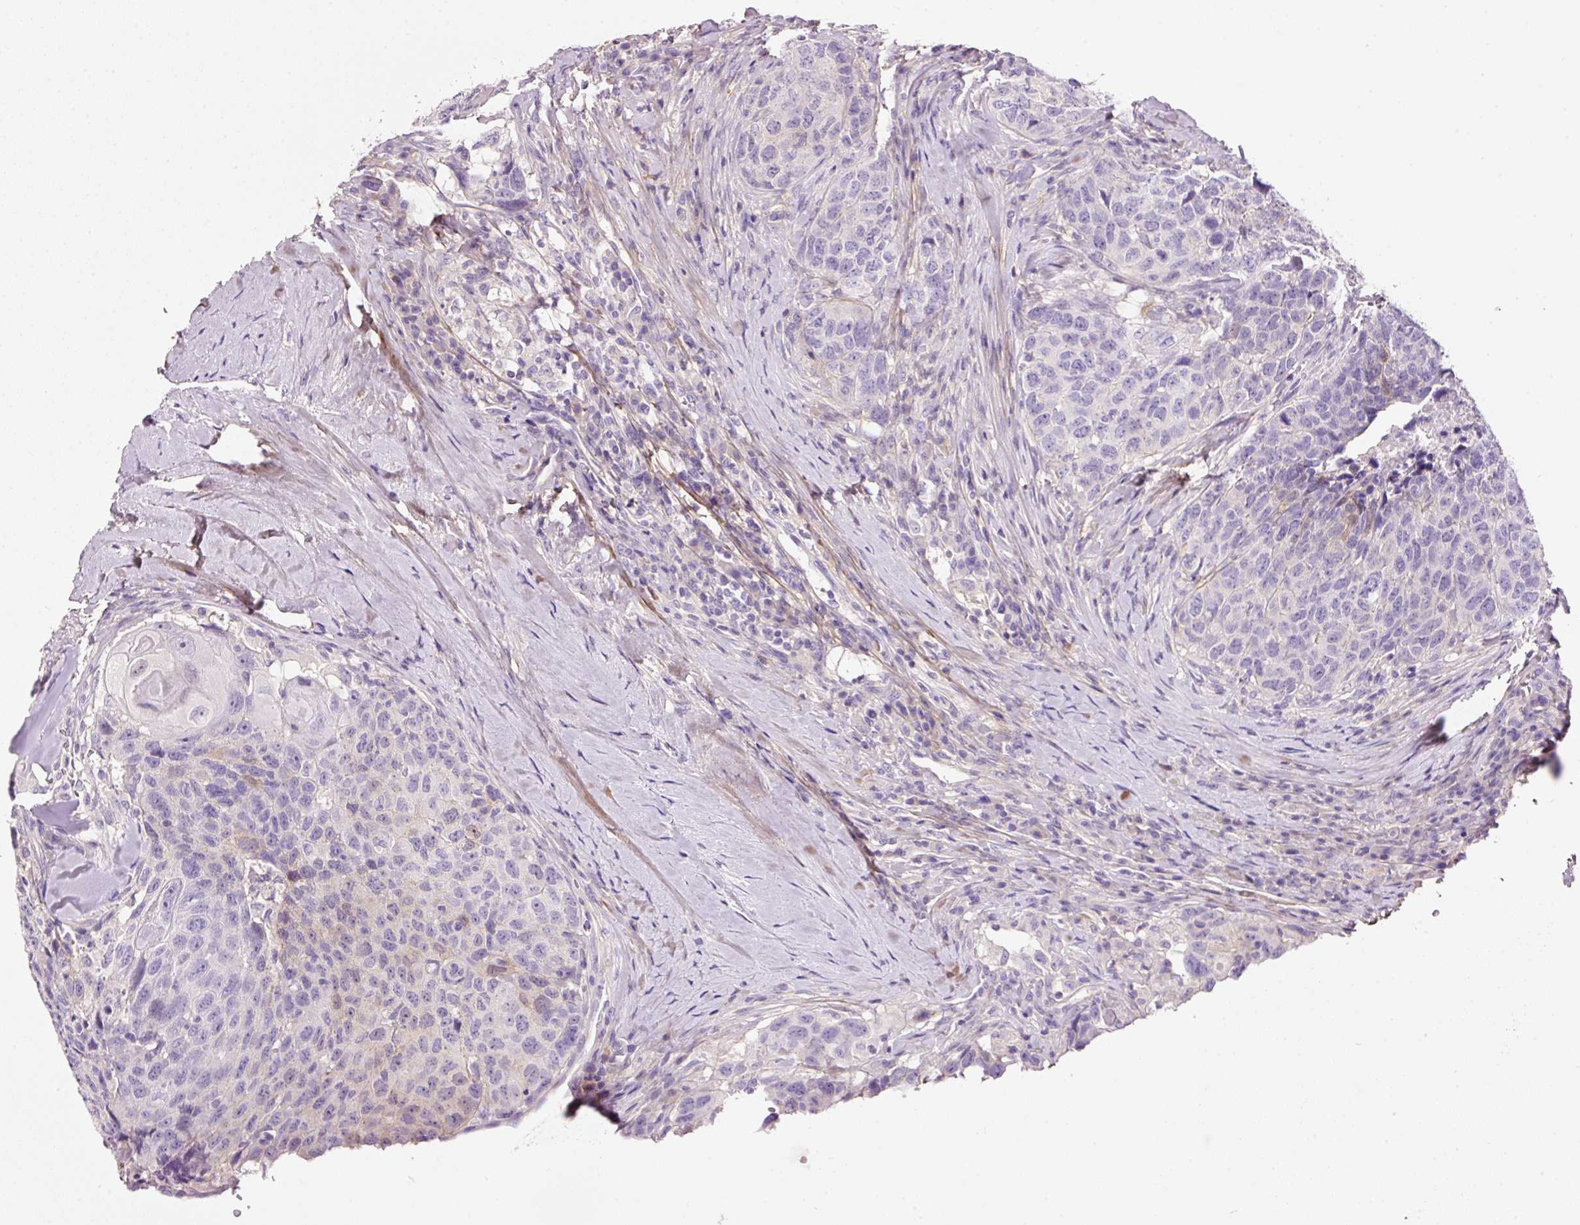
{"staining": {"intensity": "negative", "quantity": "none", "location": "none"}, "tissue": "head and neck cancer", "cell_type": "Tumor cells", "image_type": "cancer", "snomed": [{"axis": "morphology", "description": "Squamous cell carcinoma, NOS"}, {"axis": "topography", "description": "Head-Neck"}], "caption": "Immunohistochemistry of human head and neck cancer displays no staining in tumor cells.", "gene": "SOS2", "patient": {"sex": "male", "age": 66}}